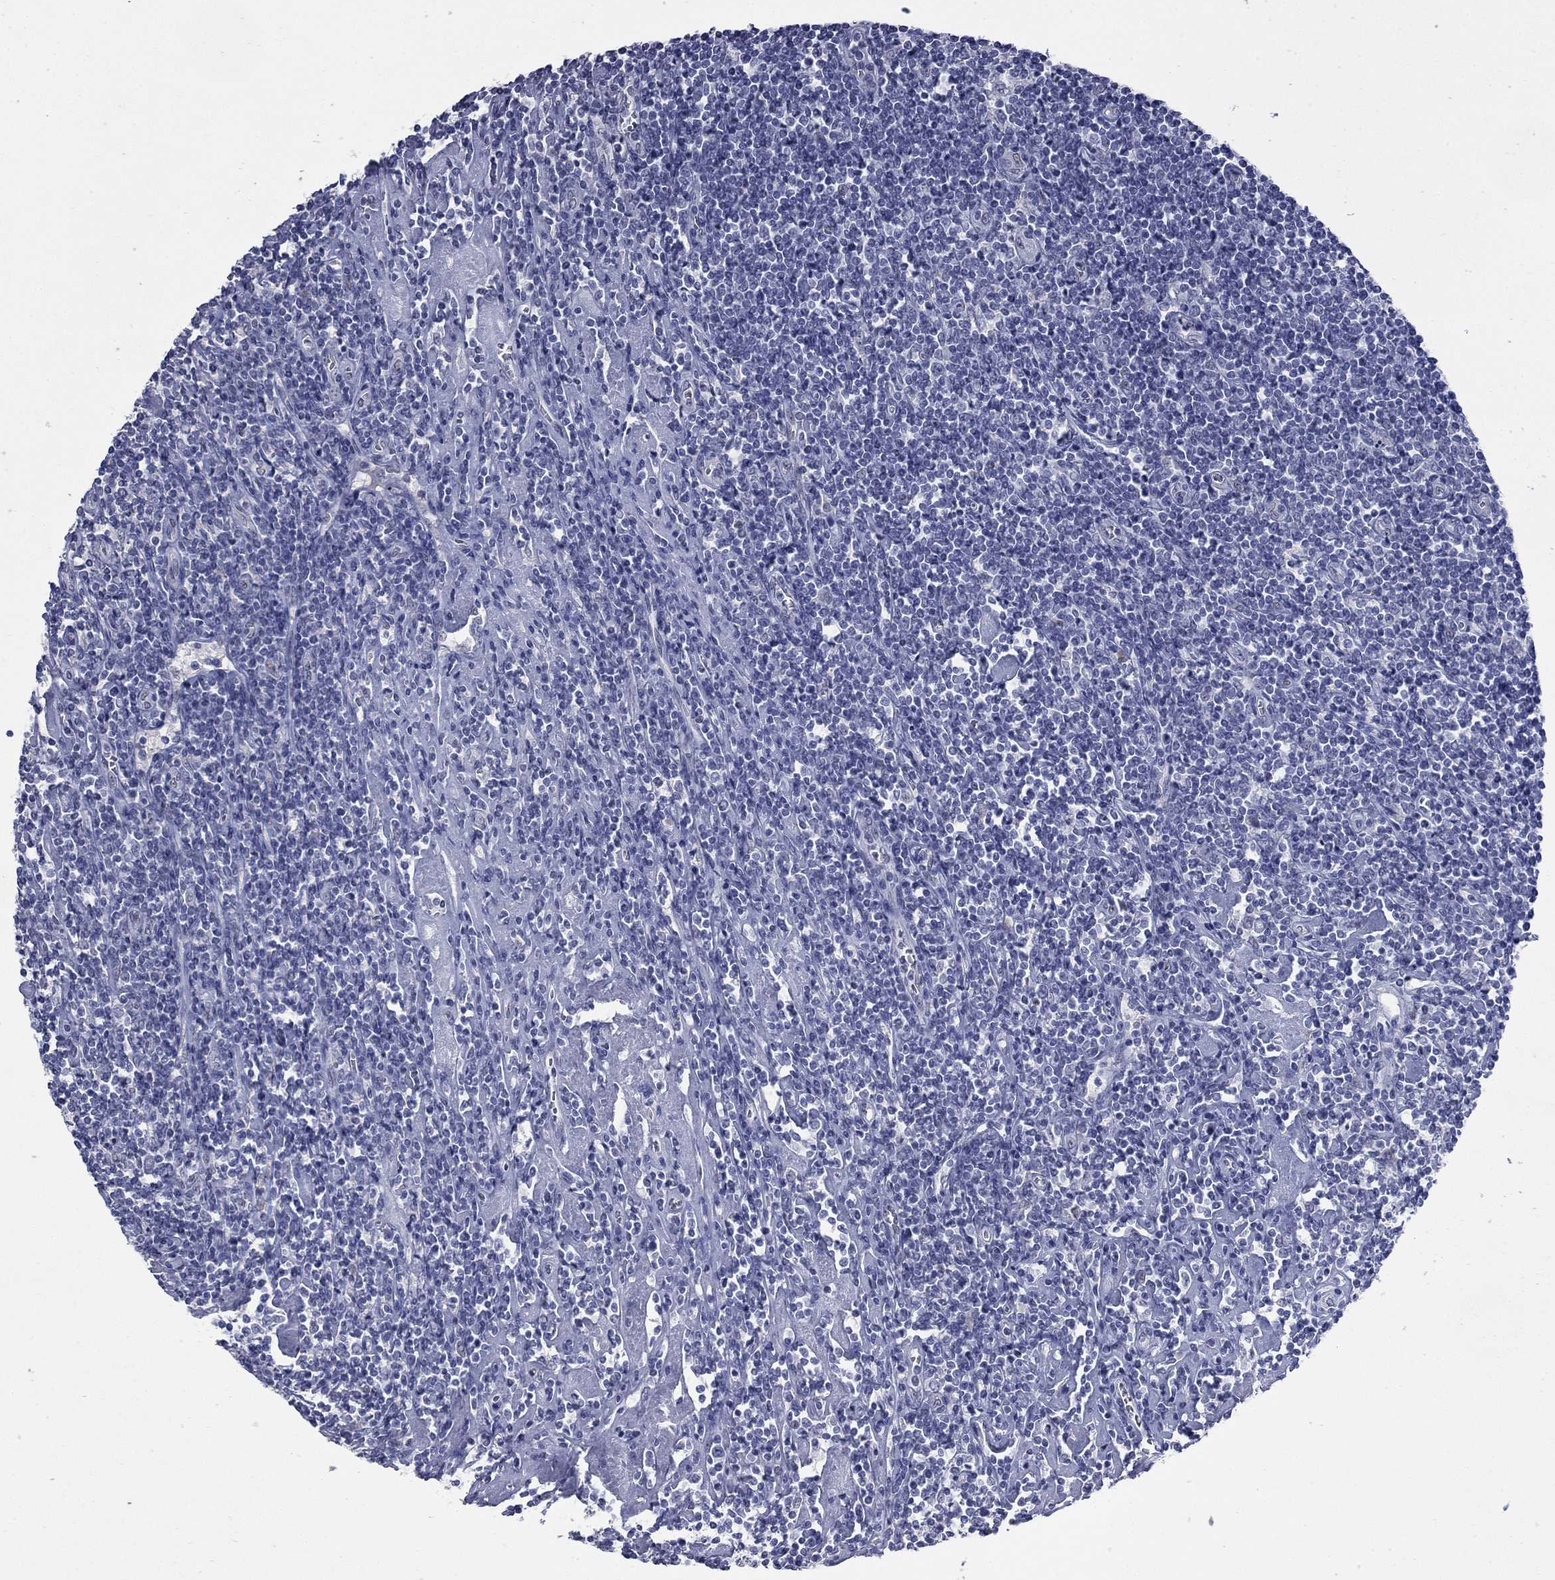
{"staining": {"intensity": "negative", "quantity": "none", "location": "none"}, "tissue": "lymphoma", "cell_type": "Tumor cells", "image_type": "cancer", "snomed": [{"axis": "morphology", "description": "Hodgkin's disease, NOS"}, {"axis": "topography", "description": "Lymph node"}], "caption": "DAB (3,3'-diaminobenzidine) immunohistochemical staining of human lymphoma exhibits no significant staining in tumor cells.", "gene": "SLC51A", "patient": {"sex": "male", "age": 40}}